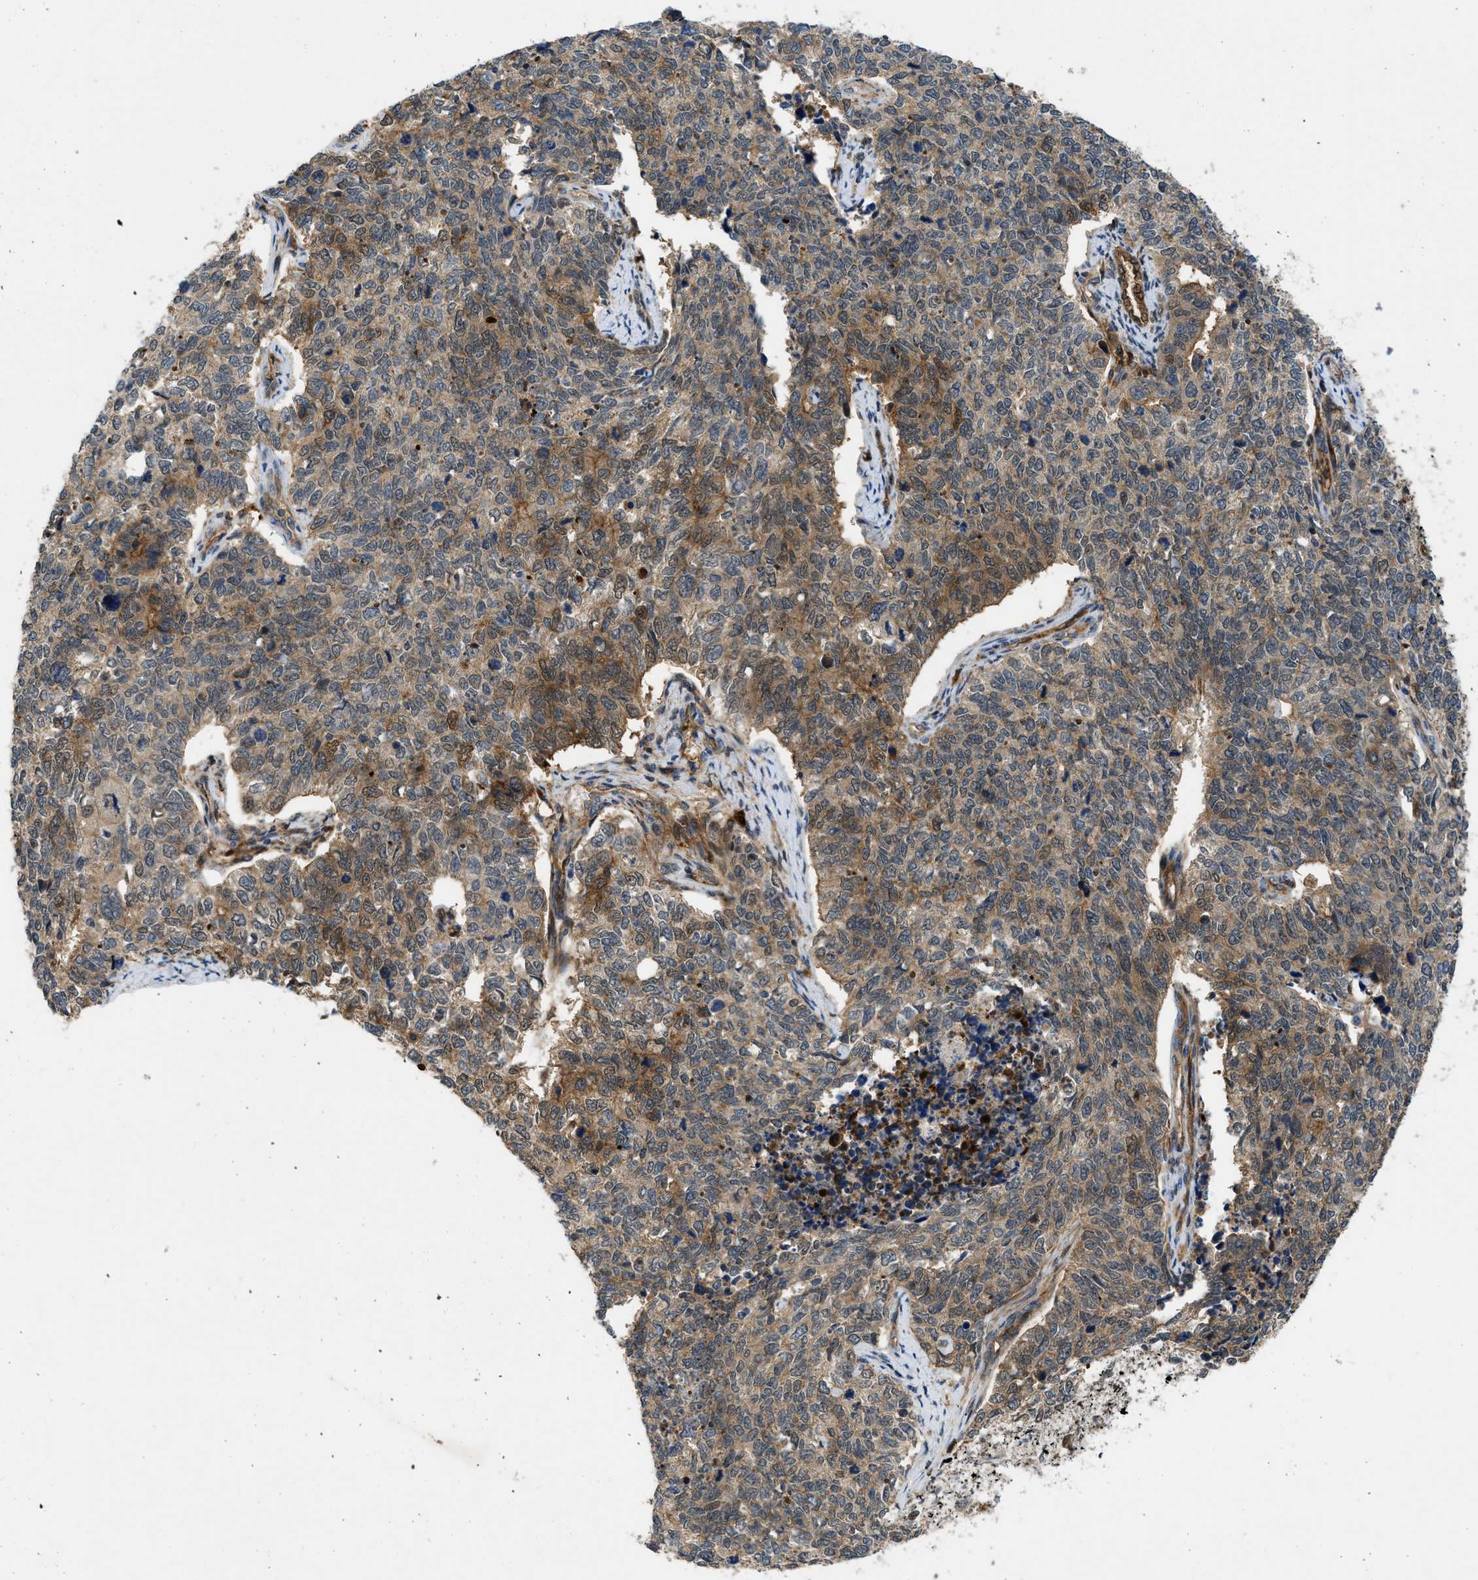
{"staining": {"intensity": "moderate", "quantity": ">75%", "location": "cytoplasmic/membranous"}, "tissue": "cervical cancer", "cell_type": "Tumor cells", "image_type": "cancer", "snomed": [{"axis": "morphology", "description": "Squamous cell carcinoma, NOS"}, {"axis": "topography", "description": "Cervix"}], "caption": "Moderate cytoplasmic/membranous positivity is present in about >75% of tumor cells in squamous cell carcinoma (cervical).", "gene": "TRAK2", "patient": {"sex": "female", "age": 63}}